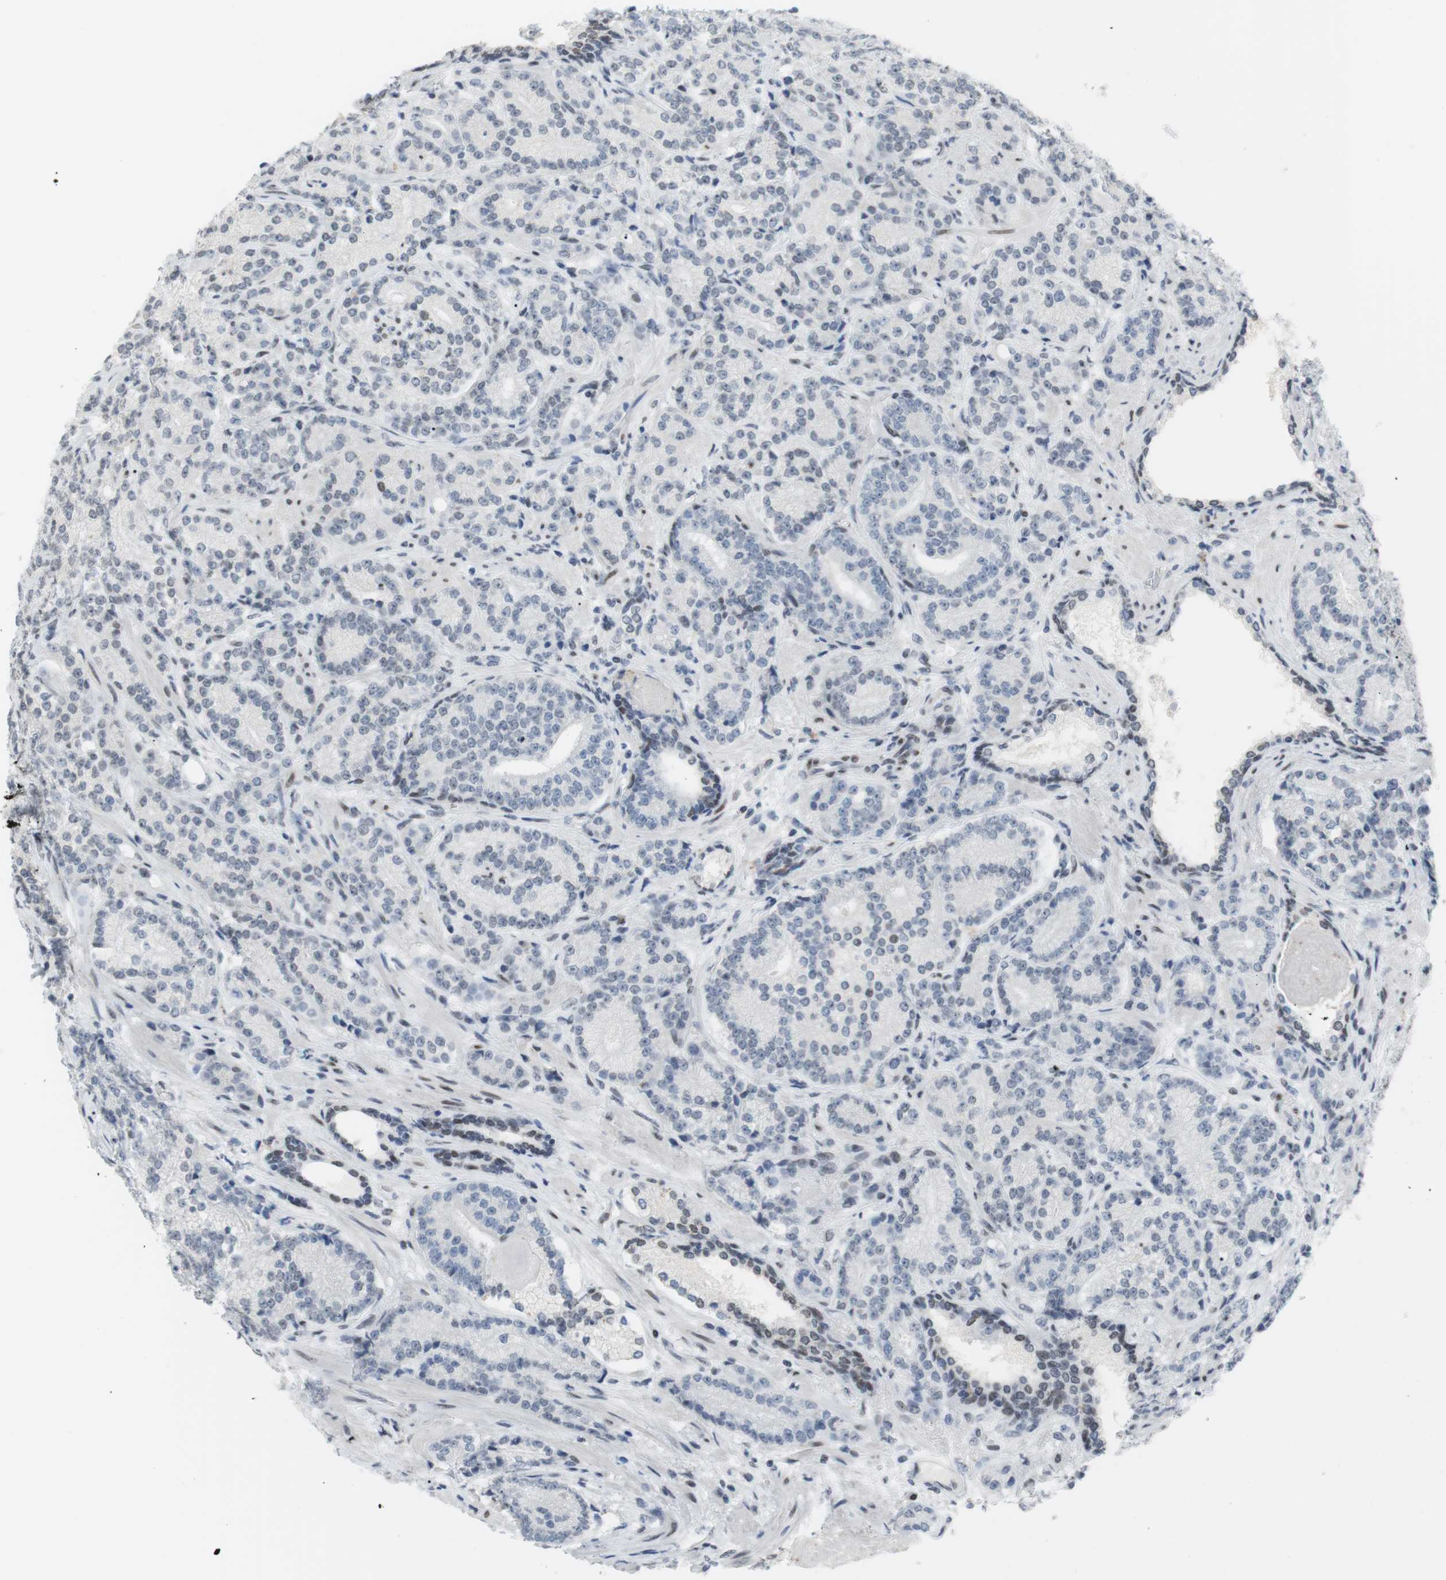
{"staining": {"intensity": "moderate", "quantity": "<25%", "location": "nuclear"}, "tissue": "prostate cancer", "cell_type": "Tumor cells", "image_type": "cancer", "snomed": [{"axis": "morphology", "description": "Adenocarcinoma, High grade"}, {"axis": "topography", "description": "Prostate"}], "caption": "Immunohistochemistry (IHC) staining of prostate high-grade adenocarcinoma, which exhibits low levels of moderate nuclear positivity in approximately <25% of tumor cells indicating moderate nuclear protein expression. The staining was performed using DAB (brown) for protein detection and nuclei were counterstained in hematoxylin (blue).", "gene": "BMI1", "patient": {"sex": "male", "age": 61}}